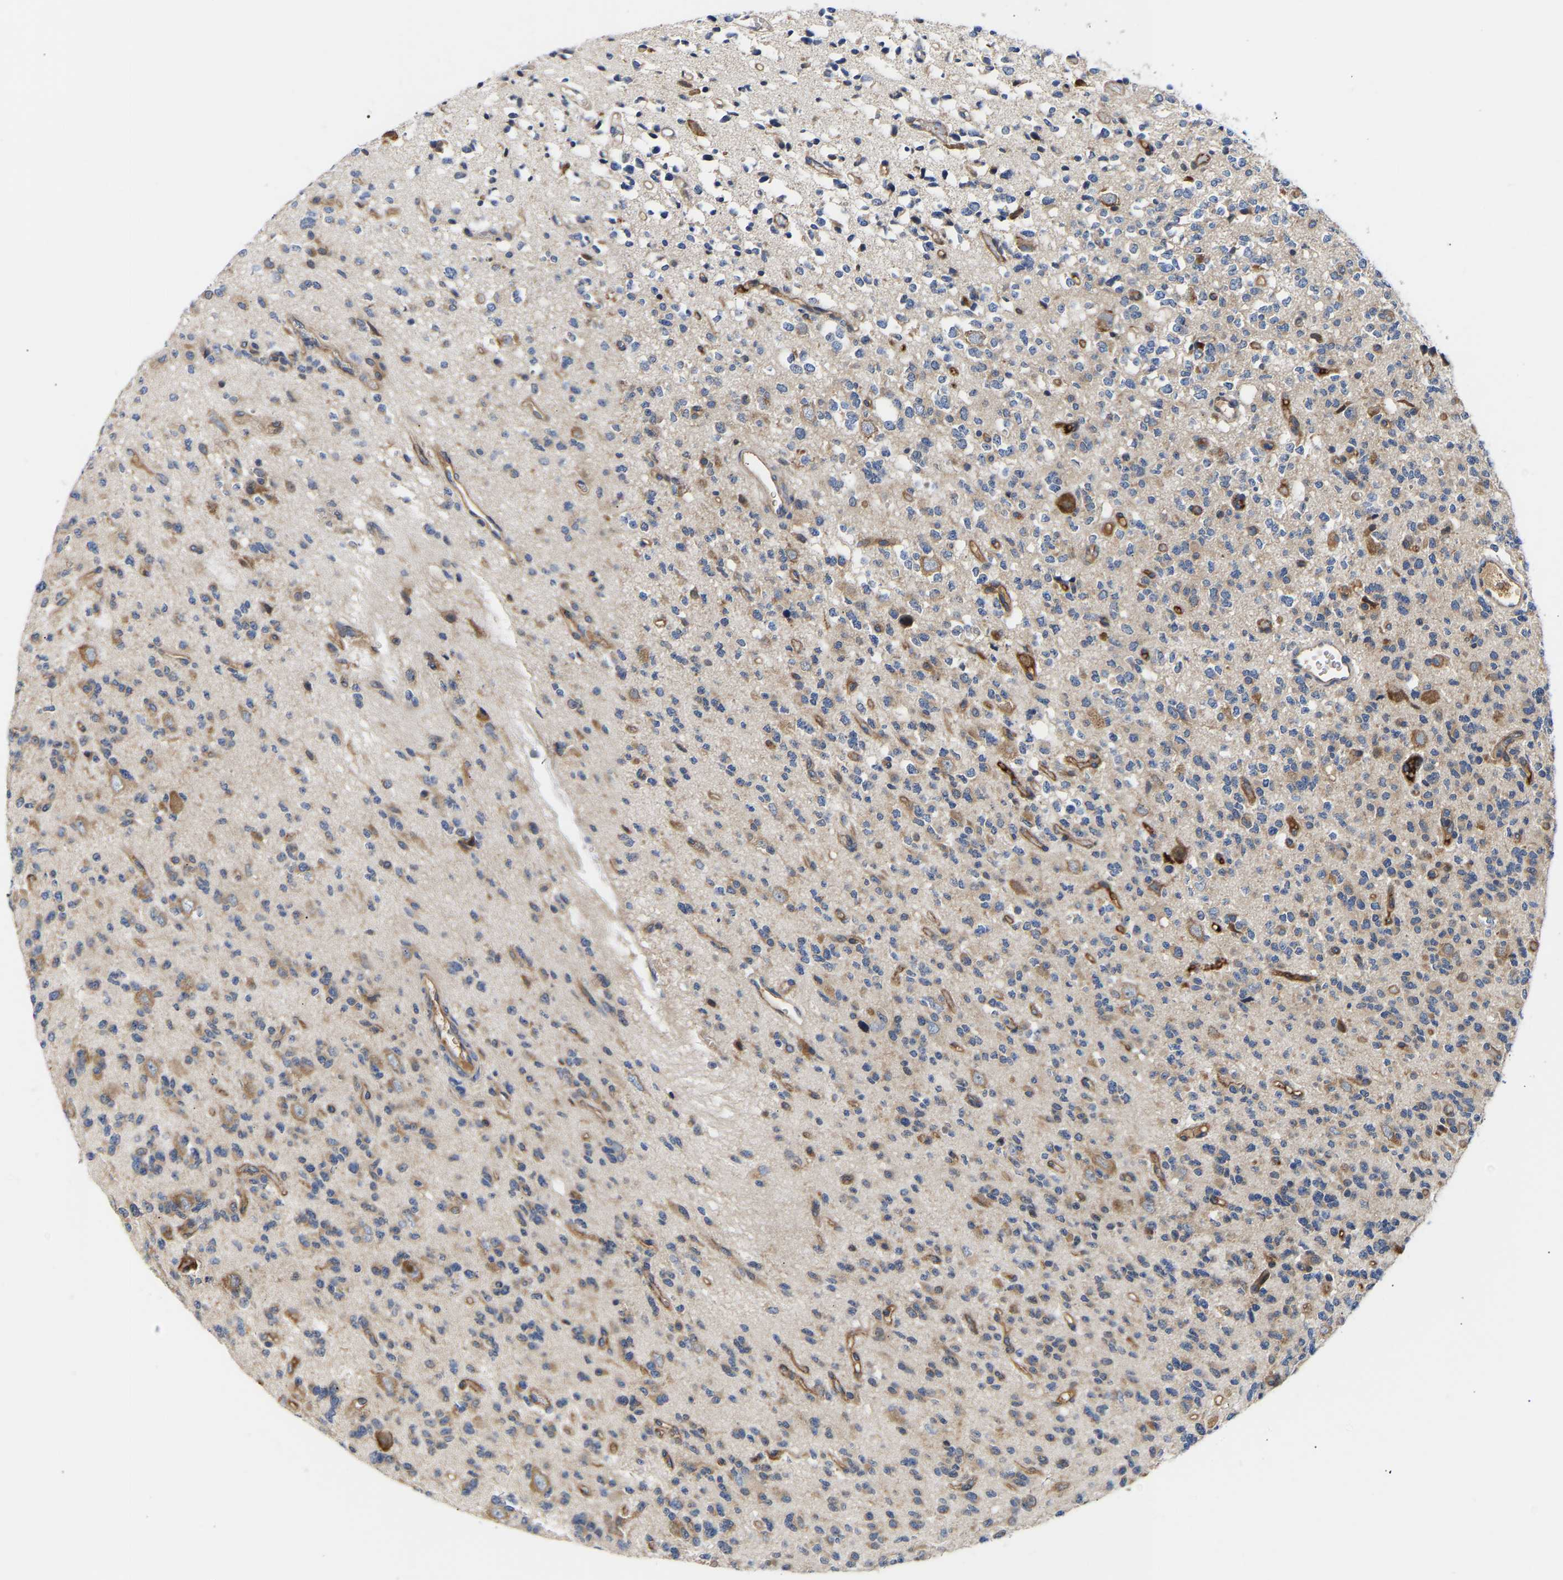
{"staining": {"intensity": "weak", "quantity": "25%-75%", "location": "cytoplasmic/membranous"}, "tissue": "glioma", "cell_type": "Tumor cells", "image_type": "cancer", "snomed": [{"axis": "morphology", "description": "Glioma, malignant, Low grade"}, {"axis": "topography", "description": "Brain"}], "caption": "Tumor cells show low levels of weak cytoplasmic/membranous expression in approximately 25%-75% of cells in human glioma.", "gene": "AIMP2", "patient": {"sex": "male", "age": 38}}